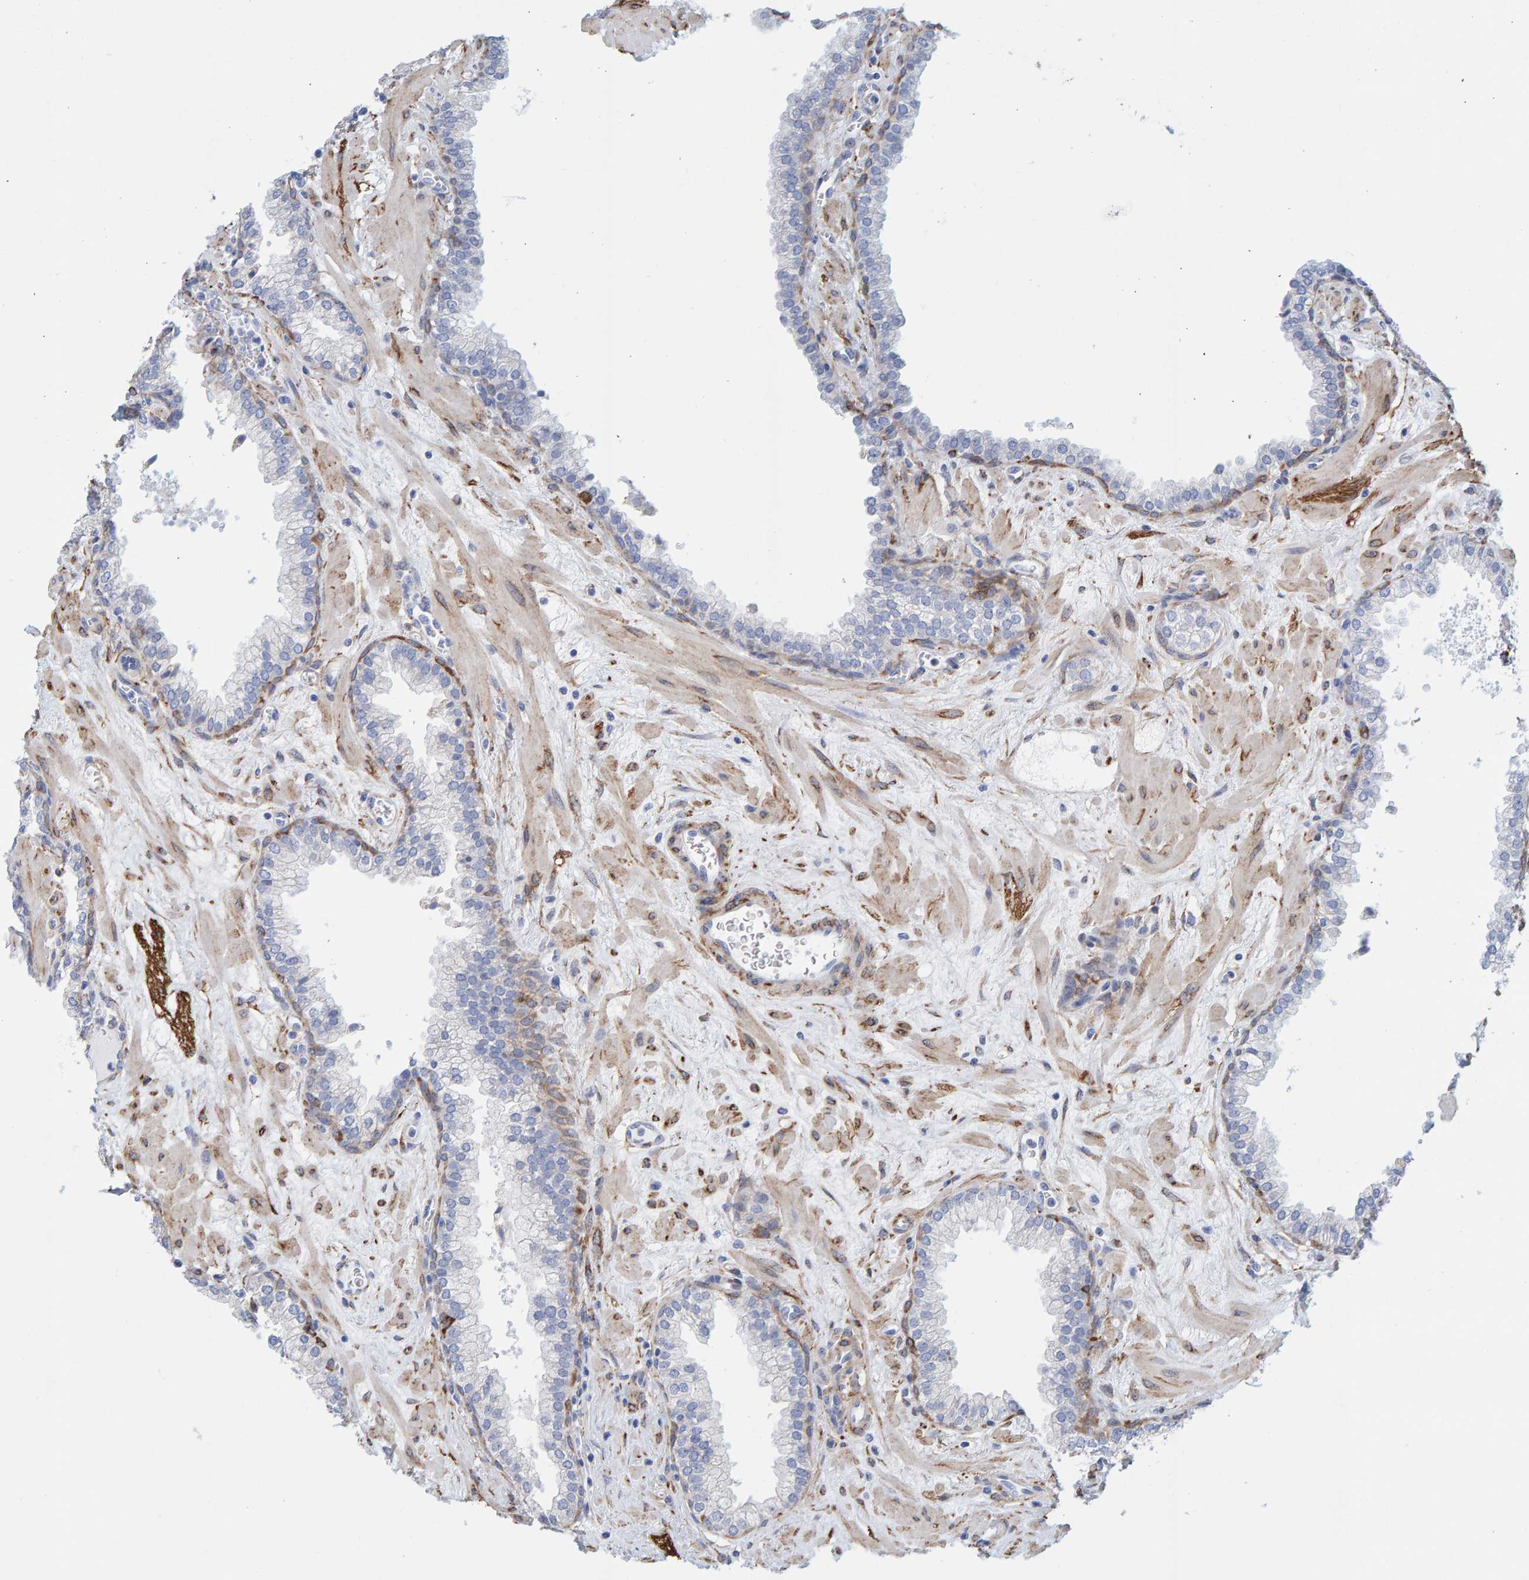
{"staining": {"intensity": "moderate", "quantity": "<25%", "location": "cytoplasmic/membranous"}, "tissue": "prostate", "cell_type": "Glandular cells", "image_type": "normal", "snomed": [{"axis": "morphology", "description": "Normal tissue, NOS"}, {"axis": "morphology", "description": "Urothelial carcinoma, Low grade"}, {"axis": "topography", "description": "Urinary bladder"}, {"axis": "topography", "description": "Prostate"}], "caption": "Immunohistochemical staining of unremarkable human prostate shows <25% levels of moderate cytoplasmic/membranous protein positivity in approximately <25% of glandular cells.", "gene": "MAP1B", "patient": {"sex": "male", "age": 60}}